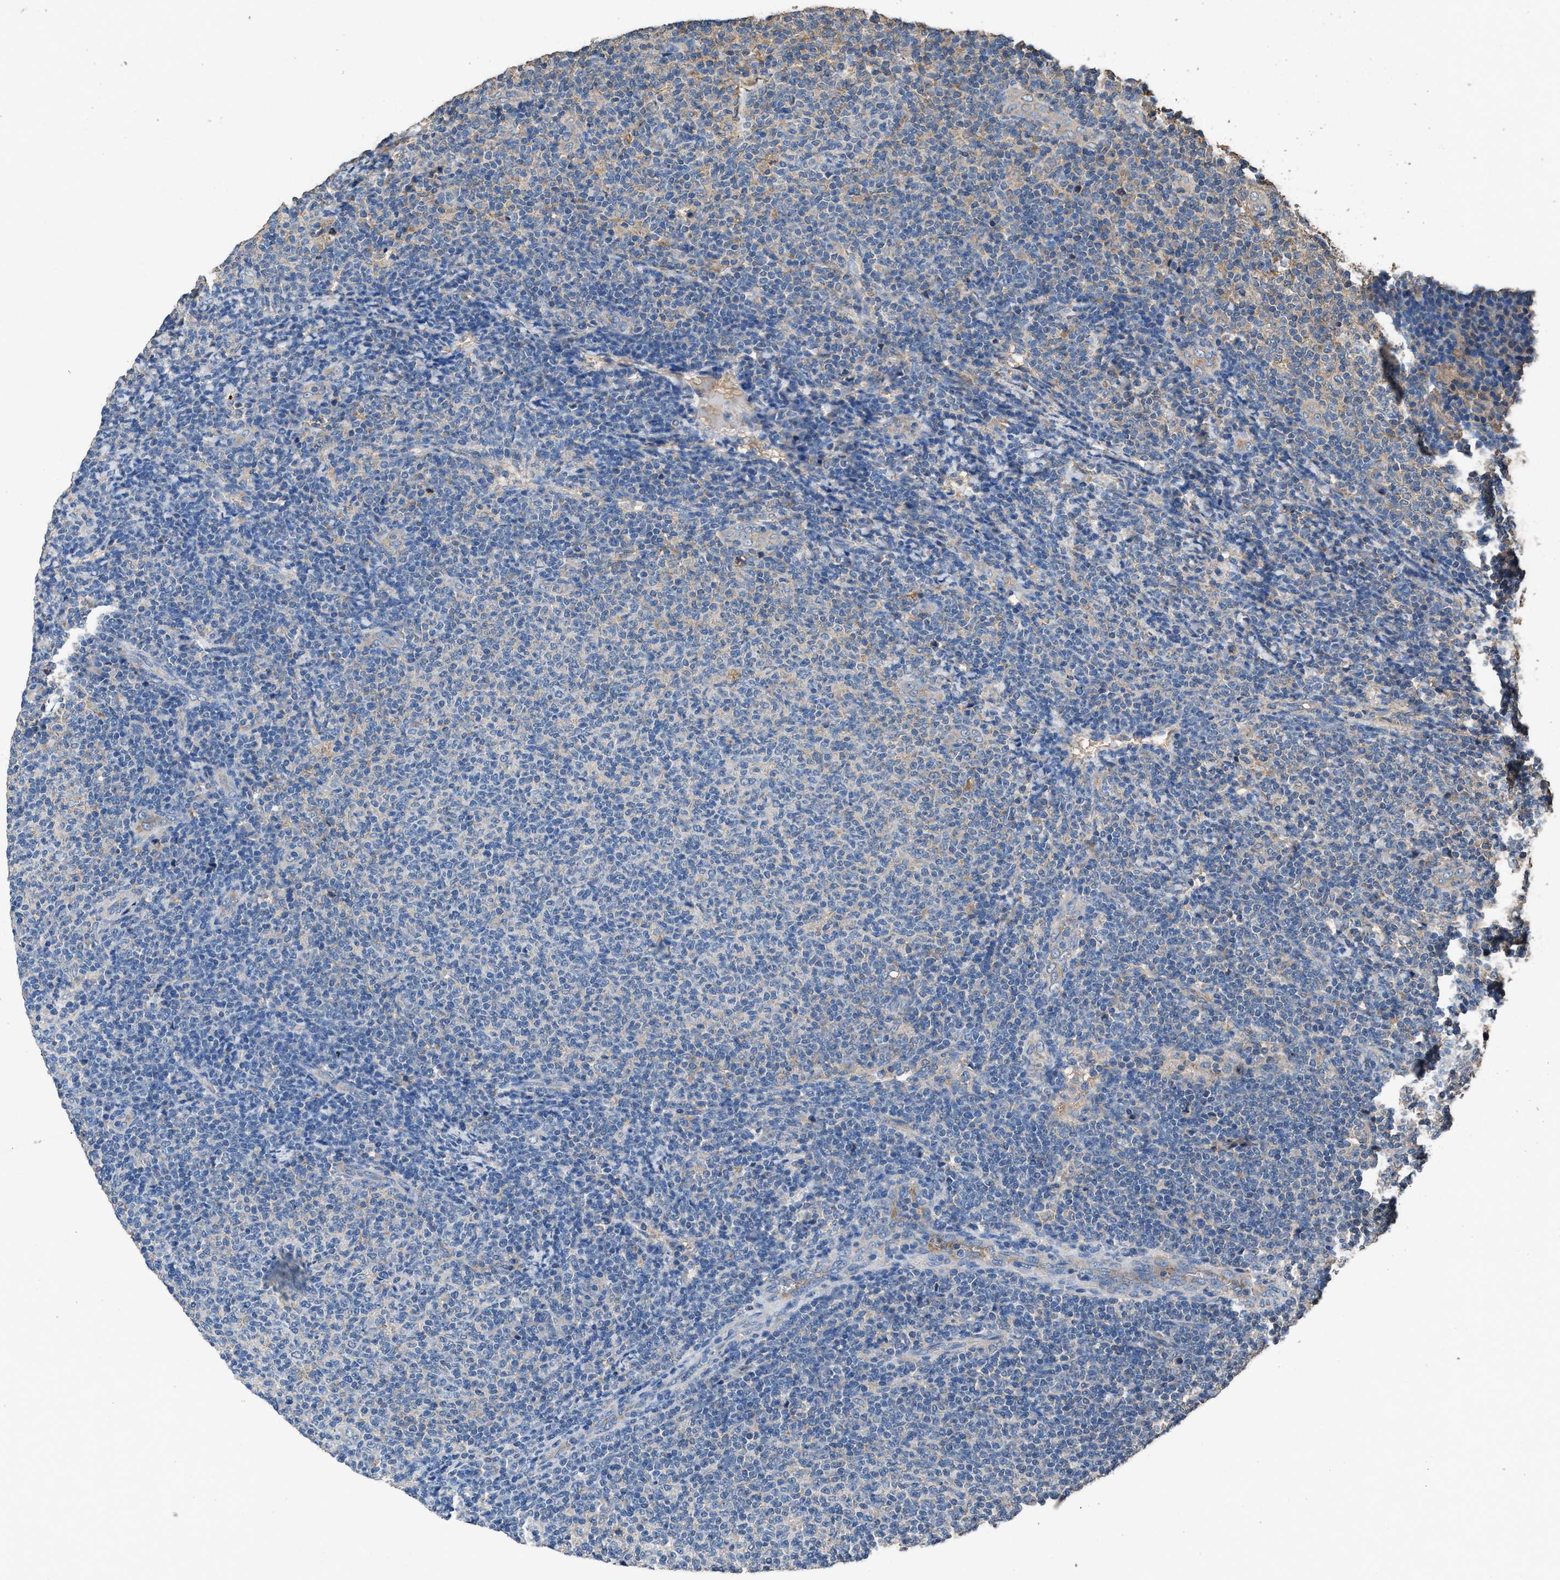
{"staining": {"intensity": "negative", "quantity": "none", "location": "none"}, "tissue": "lymphoma", "cell_type": "Tumor cells", "image_type": "cancer", "snomed": [{"axis": "morphology", "description": "Malignant lymphoma, non-Hodgkin's type, Low grade"}, {"axis": "topography", "description": "Lymph node"}], "caption": "Immunohistochemical staining of low-grade malignant lymphoma, non-Hodgkin's type exhibits no significant staining in tumor cells. (DAB (3,3'-diaminobenzidine) immunohistochemistry visualized using brightfield microscopy, high magnification).", "gene": "ITSN1", "patient": {"sex": "male", "age": 66}}